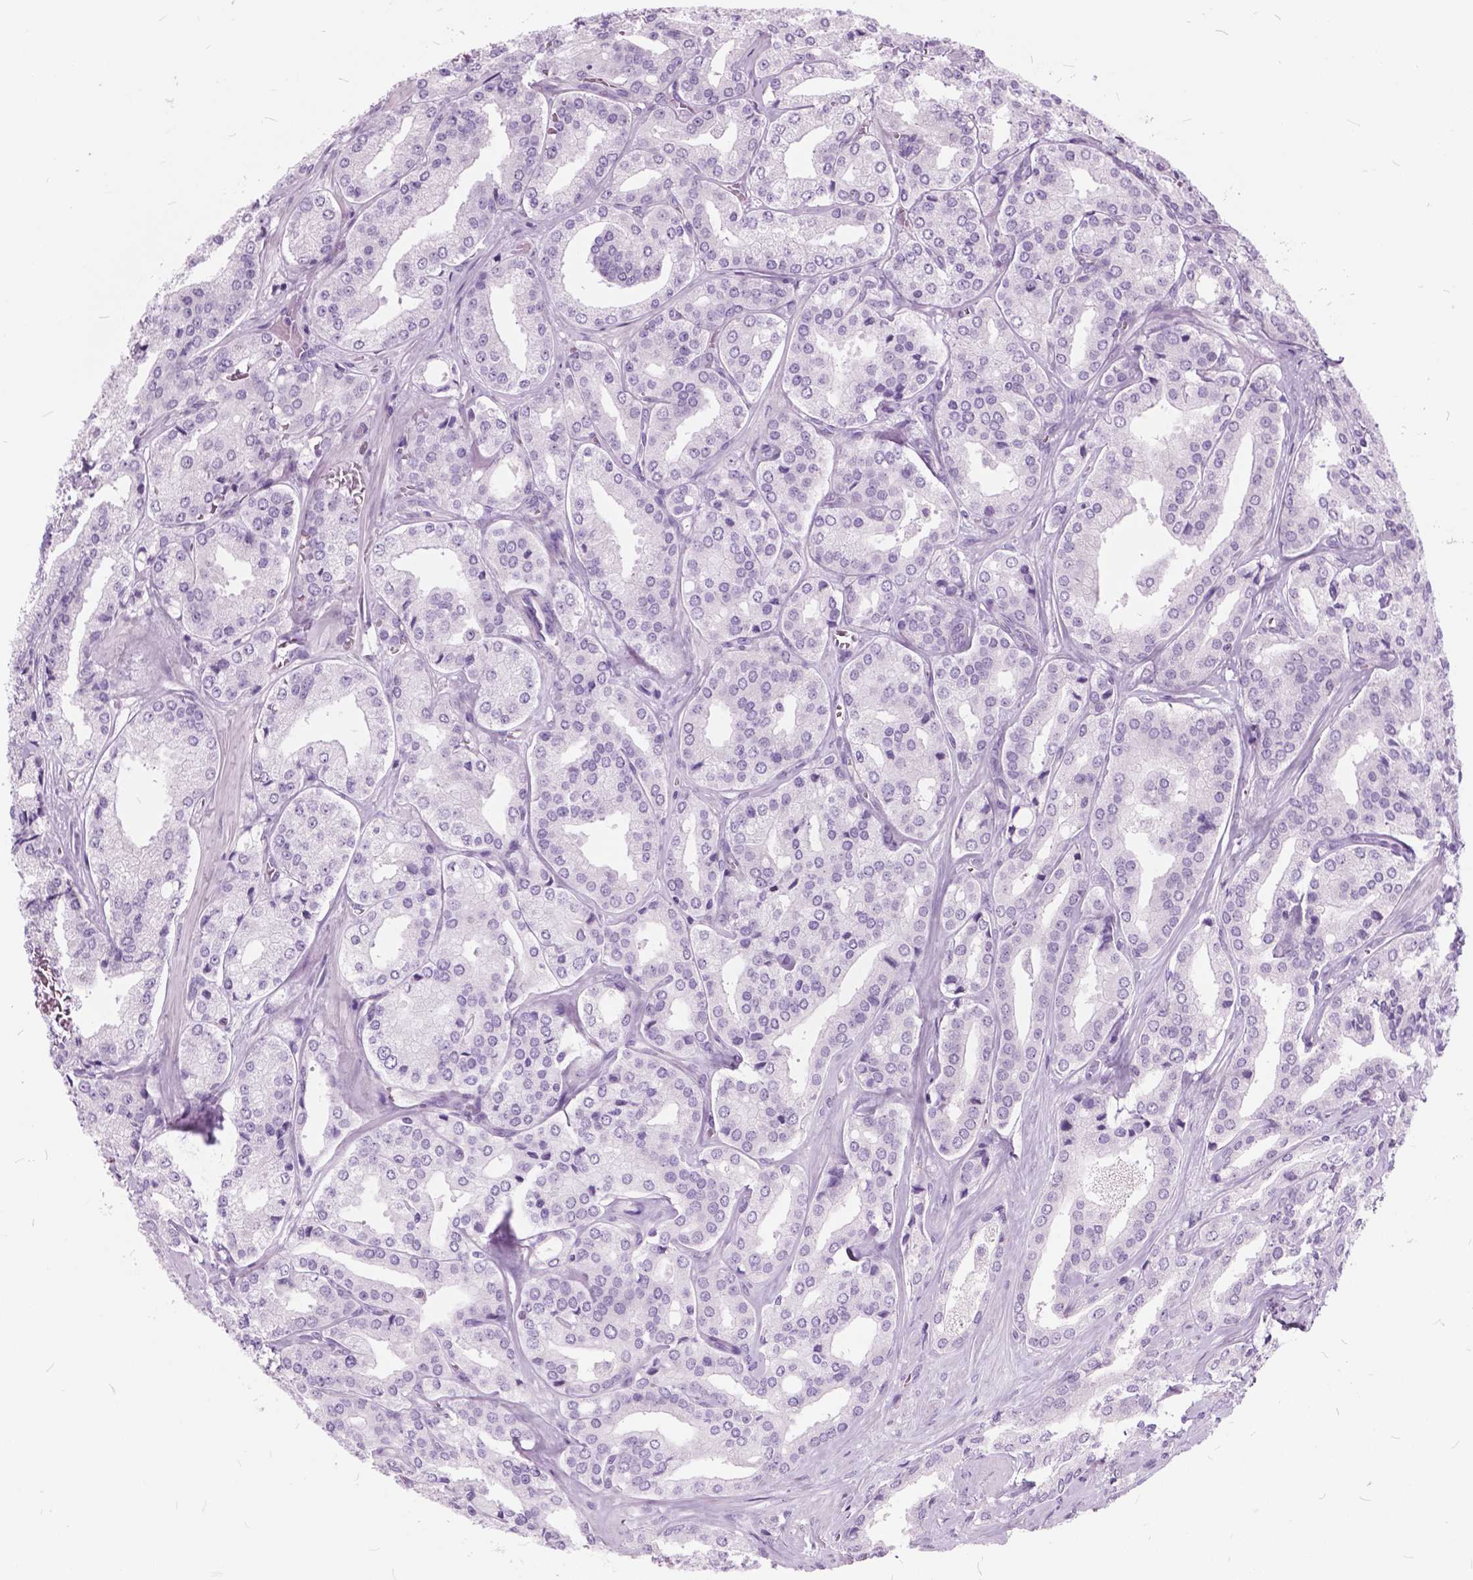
{"staining": {"intensity": "negative", "quantity": "none", "location": "none"}, "tissue": "prostate cancer", "cell_type": "Tumor cells", "image_type": "cancer", "snomed": [{"axis": "morphology", "description": "Adenocarcinoma, Low grade"}, {"axis": "topography", "description": "Prostate"}], "caption": "Immunohistochemistry micrograph of prostate adenocarcinoma (low-grade) stained for a protein (brown), which displays no expression in tumor cells. (Immunohistochemistry (ihc), brightfield microscopy, high magnification).", "gene": "SP140", "patient": {"sex": "male", "age": 56}}